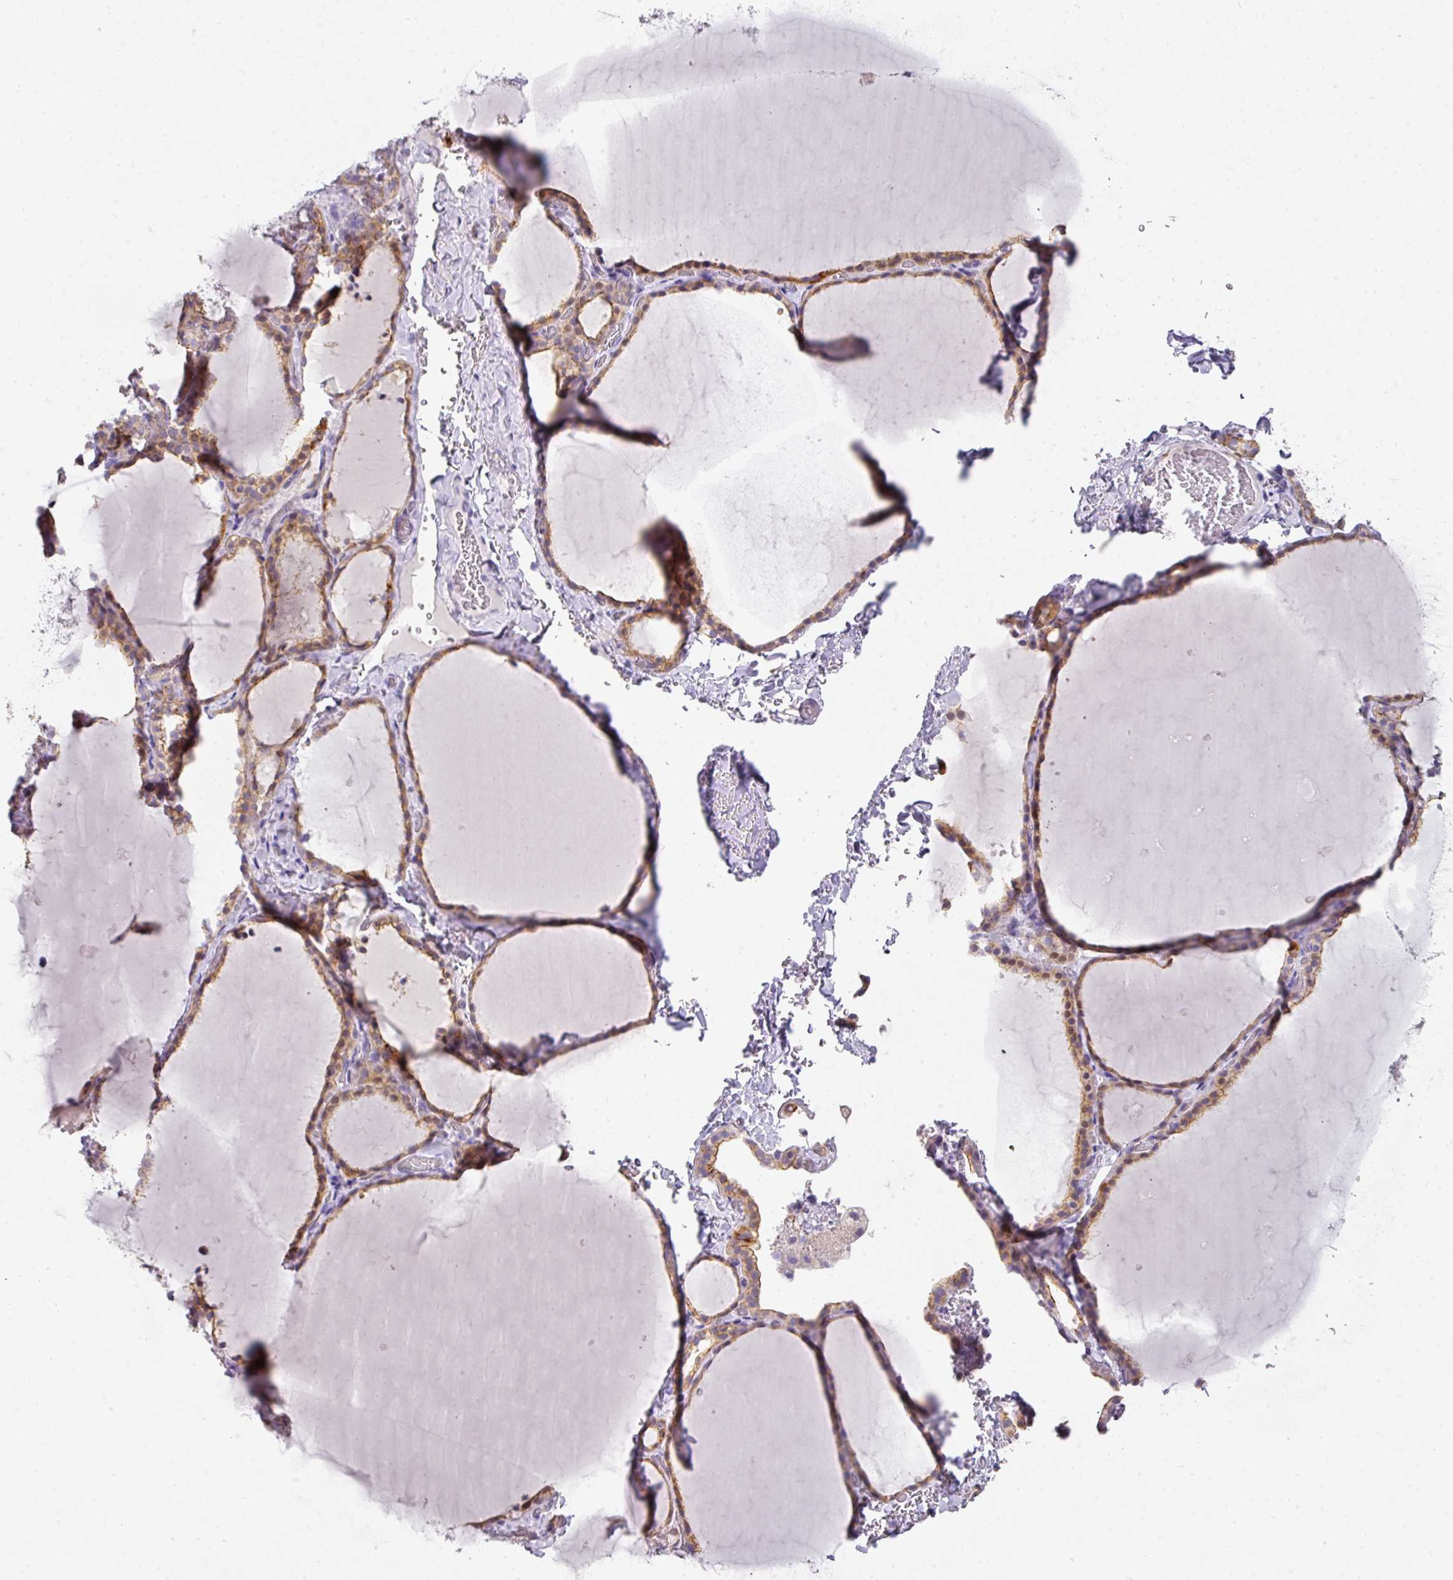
{"staining": {"intensity": "moderate", "quantity": ">75%", "location": "cytoplasmic/membranous"}, "tissue": "thyroid gland", "cell_type": "Glandular cells", "image_type": "normal", "snomed": [{"axis": "morphology", "description": "Normal tissue, NOS"}, {"axis": "topography", "description": "Thyroid gland"}], "caption": "Protein staining of normal thyroid gland demonstrates moderate cytoplasmic/membranous expression in about >75% of glandular cells. (brown staining indicates protein expression, while blue staining denotes nuclei).", "gene": "ANKRD29", "patient": {"sex": "female", "age": 22}}